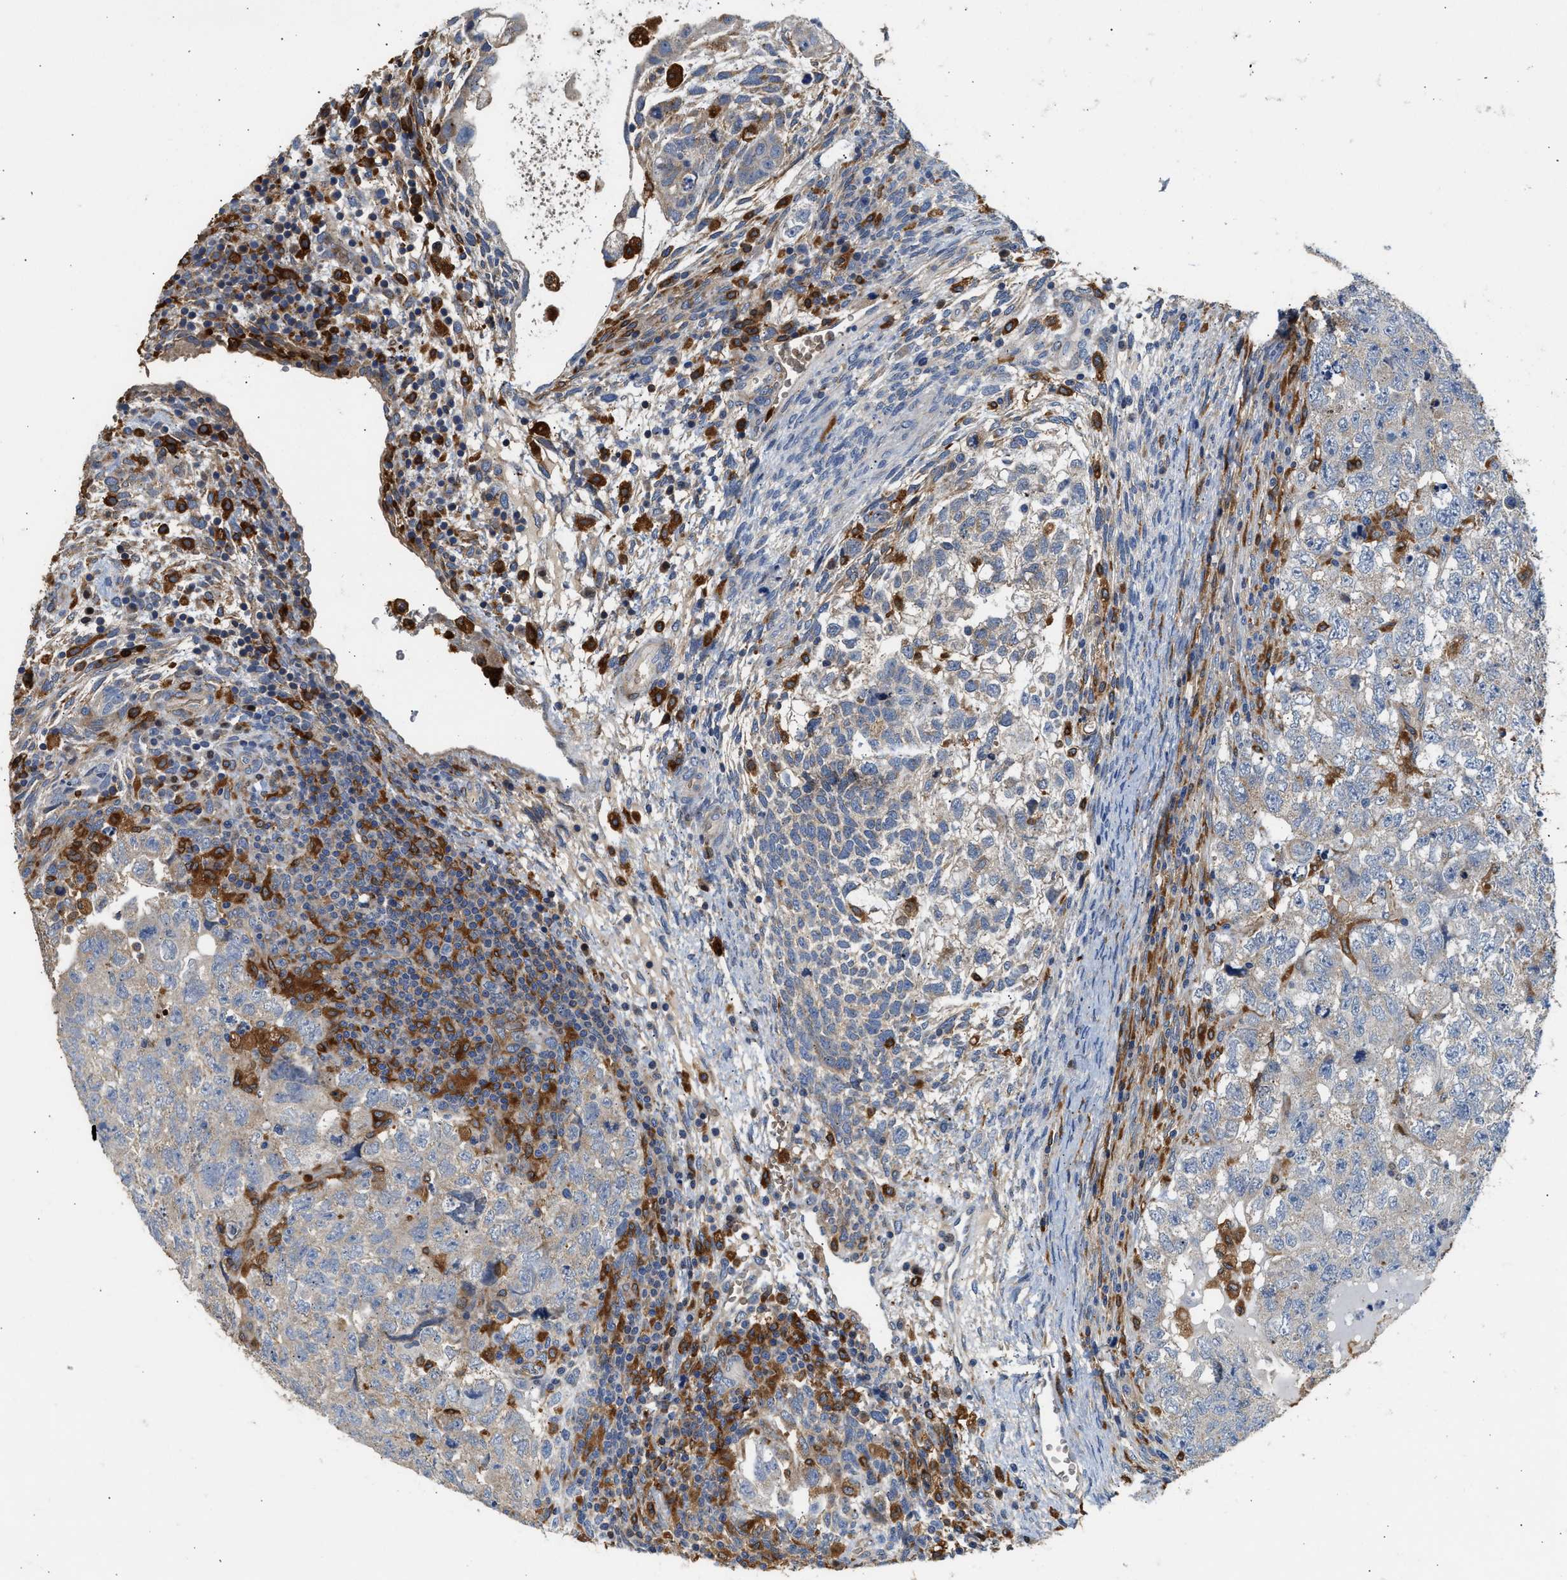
{"staining": {"intensity": "weak", "quantity": "<25%", "location": "cytoplasmic/membranous"}, "tissue": "testis cancer", "cell_type": "Tumor cells", "image_type": "cancer", "snomed": [{"axis": "morphology", "description": "Carcinoma, Embryonal, NOS"}, {"axis": "topography", "description": "Testis"}], "caption": "Tumor cells show no significant protein positivity in testis embryonal carcinoma.", "gene": "RAB31", "patient": {"sex": "male", "age": 36}}